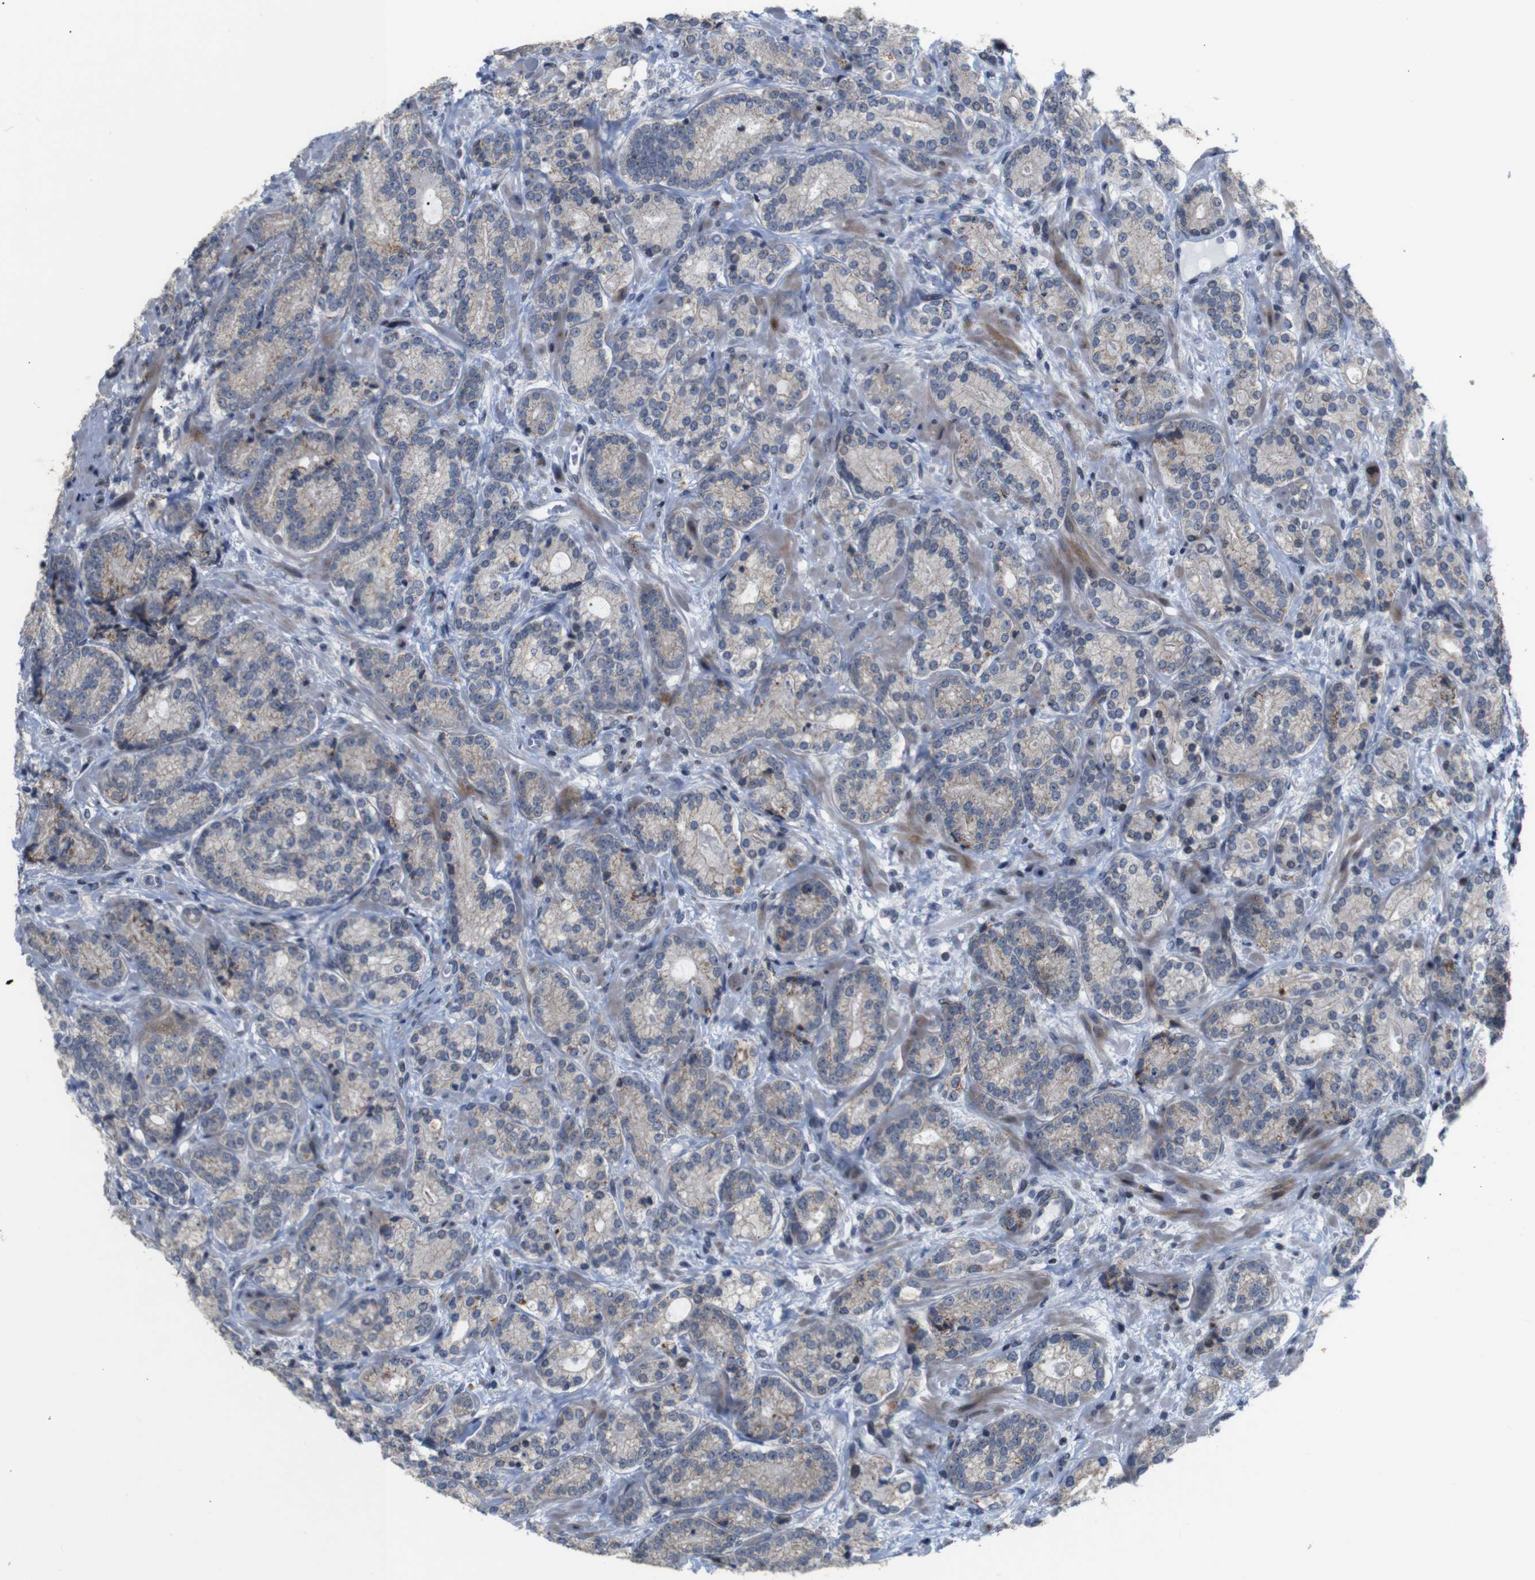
{"staining": {"intensity": "weak", "quantity": ">75%", "location": "cytoplasmic/membranous"}, "tissue": "prostate cancer", "cell_type": "Tumor cells", "image_type": "cancer", "snomed": [{"axis": "morphology", "description": "Adenocarcinoma, High grade"}, {"axis": "topography", "description": "Prostate"}], "caption": "High-grade adenocarcinoma (prostate) tissue demonstrates weak cytoplasmic/membranous positivity in about >75% of tumor cells", "gene": "ATP7B", "patient": {"sex": "male", "age": 61}}